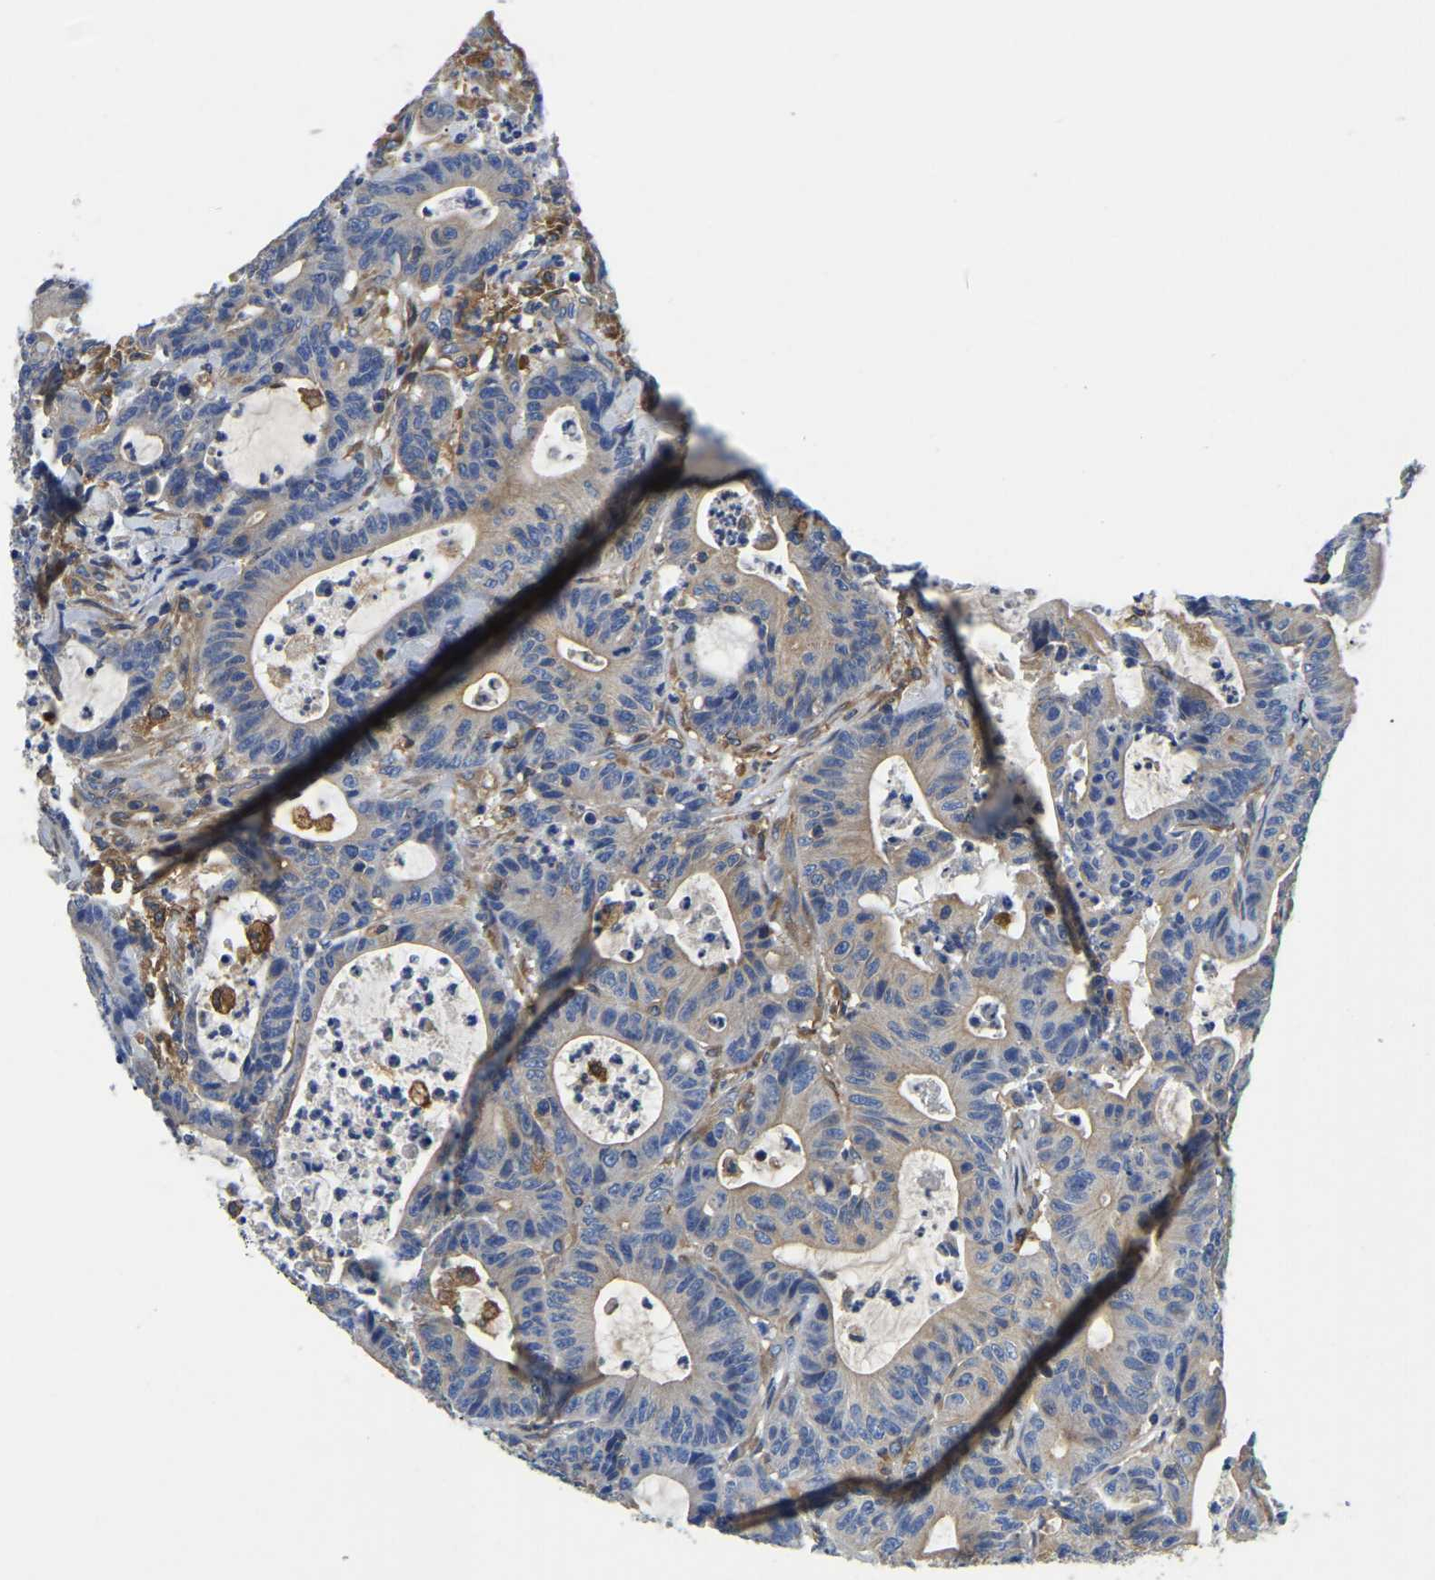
{"staining": {"intensity": "moderate", "quantity": "25%-75%", "location": "cytoplasmic/membranous"}, "tissue": "colorectal cancer", "cell_type": "Tumor cells", "image_type": "cancer", "snomed": [{"axis": "morphology", "description": "Adenocarcinoma, NOS"}, {"axis": "topography", "description": "Colon"}], "caption": "Moderate cytoplasmic/membranous staining is appreciated in about 25%-75% of tumor cells in colorectal adenocarcinoma.", "gene": "STAT2", "patient": {"sex": "female", "age": 84}}